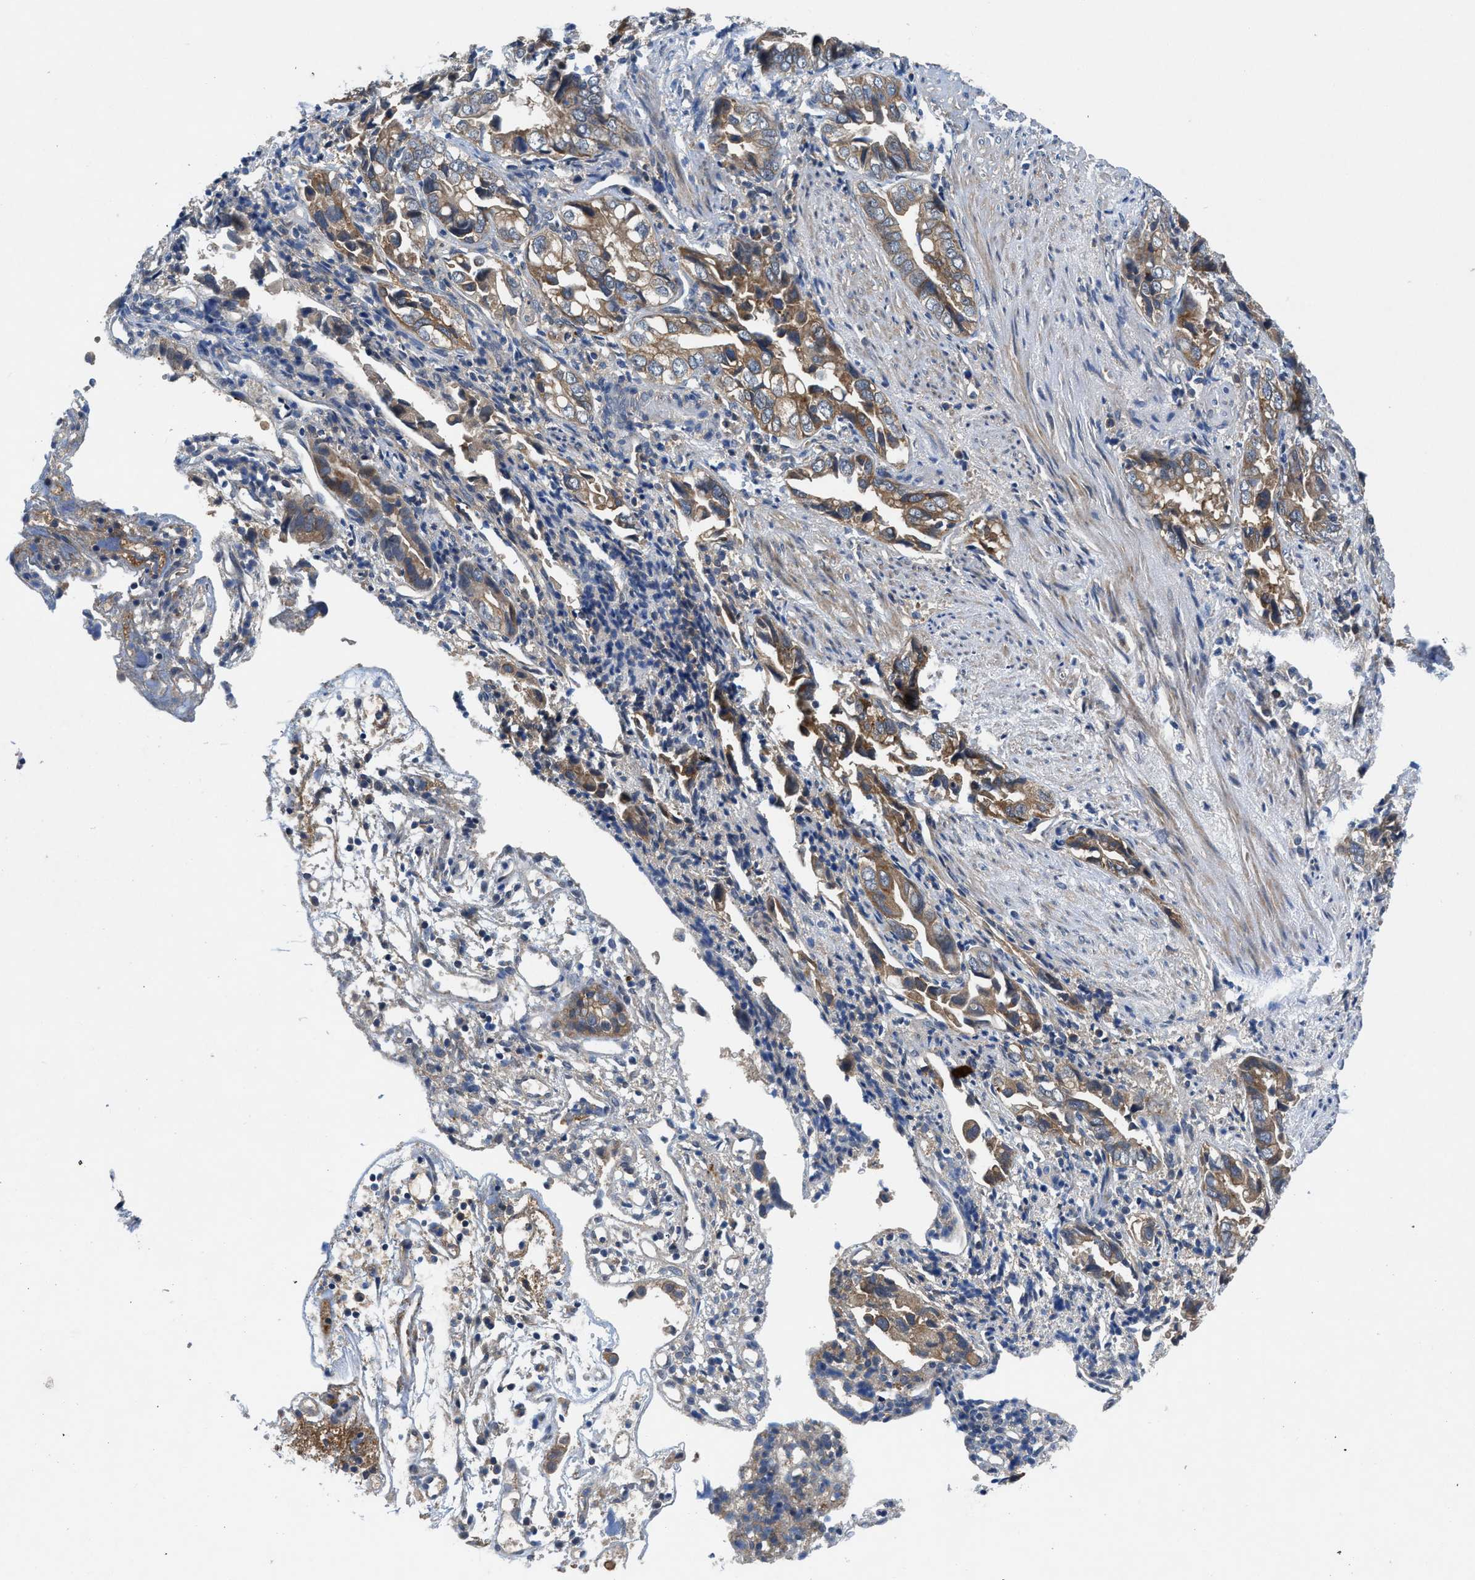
{"staining": {"intensity": "weak", "quantity": ">75%", "location": "cytoplasmic/membranous"}, "tissue": "liver cancer", "cell_type": "Tumor cells", "image_type": "cancer", "snomed": [{"axis": "morphology", "description": "Cholangiocarcinoma"}, {"axis": "topography", "description": "Liver"}], "caption": "DAB (3,3'-diaminobenzidine) immunohistochemical staining of human cholangiocarcinoma (liver) demonstrates weak cytoplasmic/membranous protein positivity in approximately >75% of tumor cells.", "gene": "PANX1", "patient": {"sex": "female", "age": 79}}